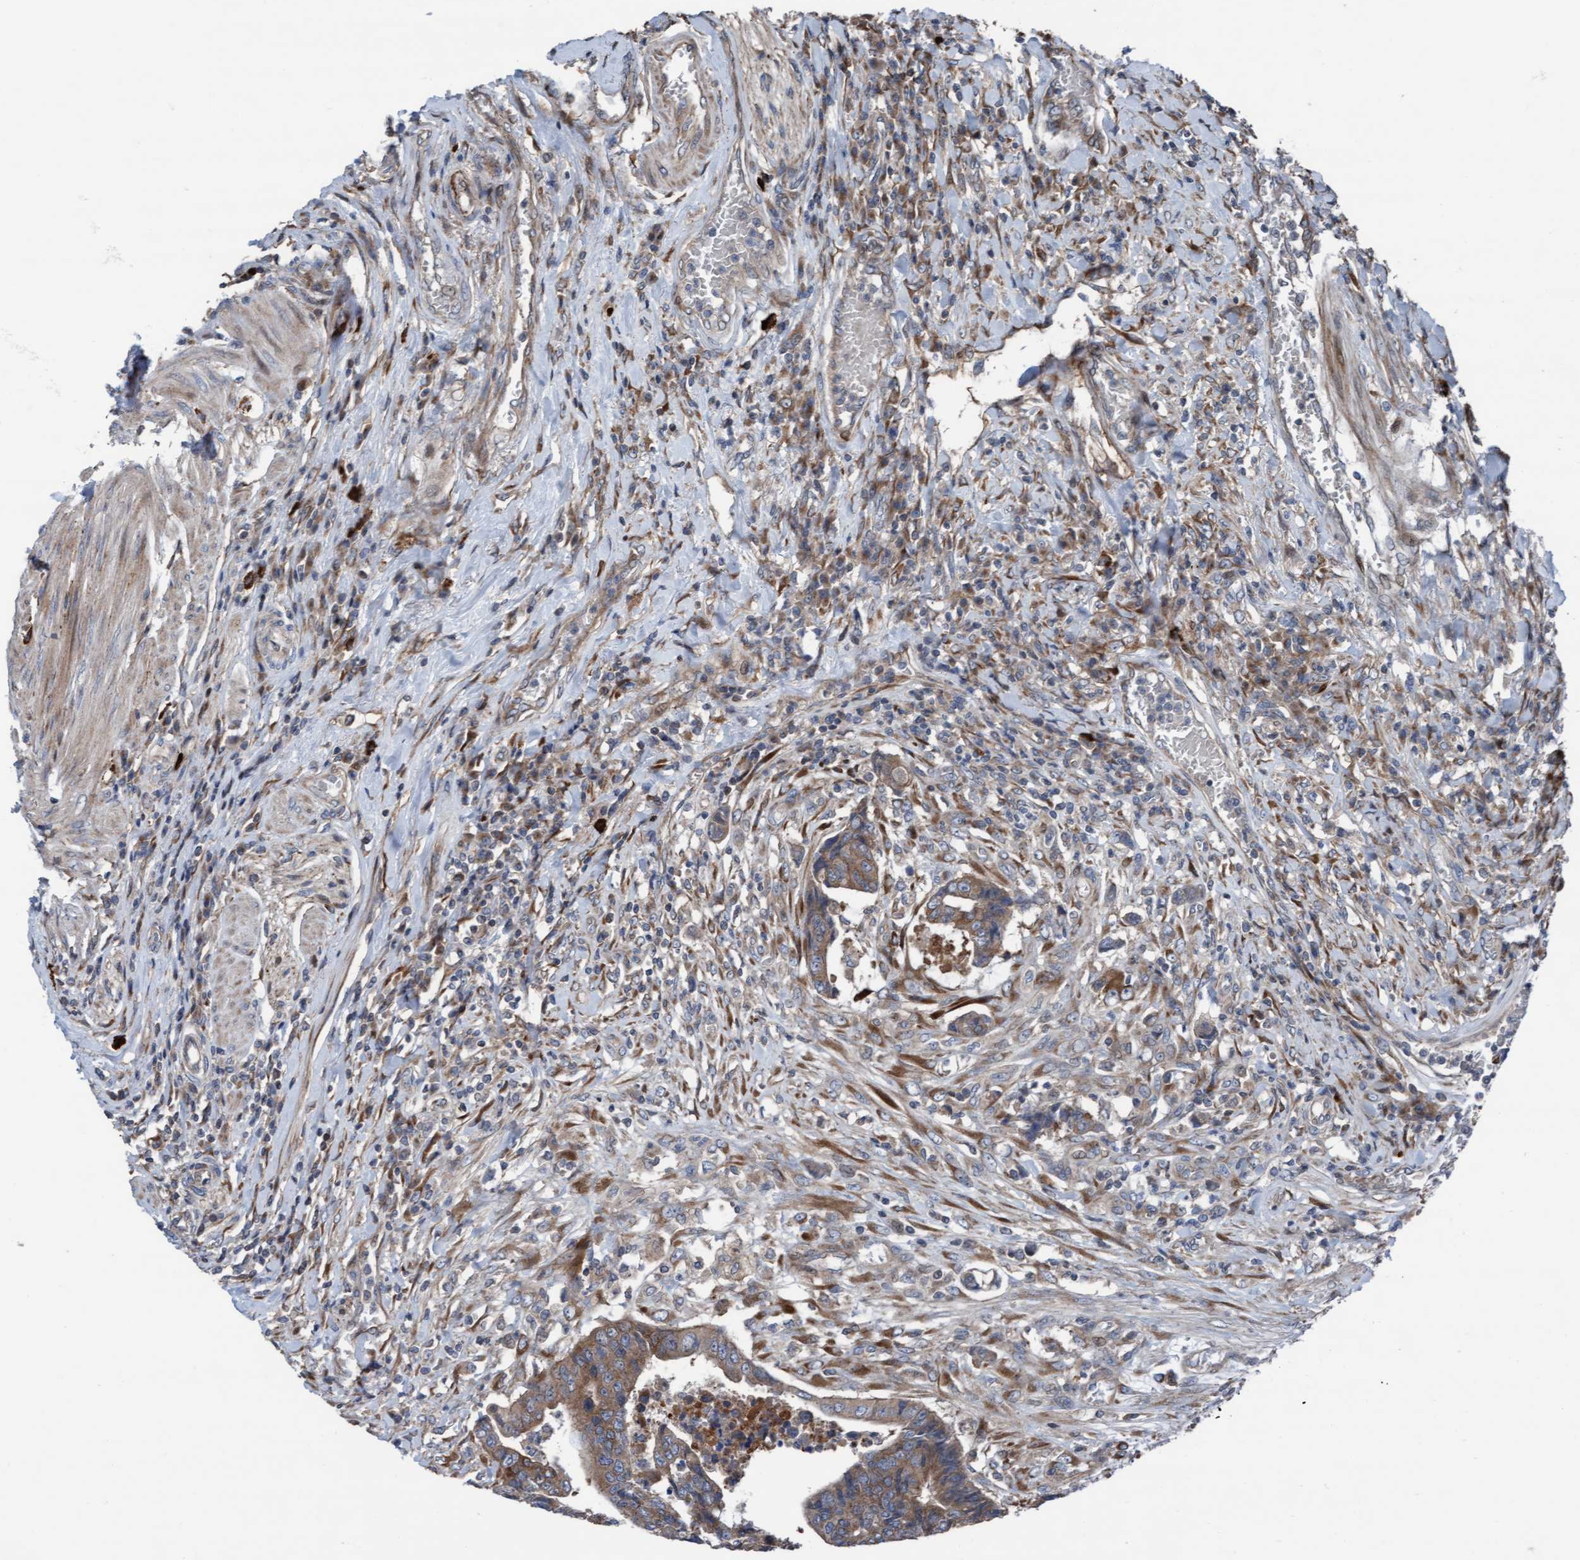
{"staining": {"intensity": "weak", "quantity": ">75%", "location": "cytoplasmic/membranous"}, "tissue": "colorectal cancer", "cell_type": "Tumor cells", "image_type": "cancer", "snomed": [{"axis": "morphology", "description": "Adenocarcinoma, NOS"}, {"axis": "topography", "description": "Rectum"}], "caption": "Approximately >75% of tumor cells in adenocarcinoma (colorectal) exhibit weak cytoplasmic/membranous protein positivity as visualized by brown immunohistochemical staining.", "gene": "KLHL26", "patient": {"sex": "male", "age": 84}}